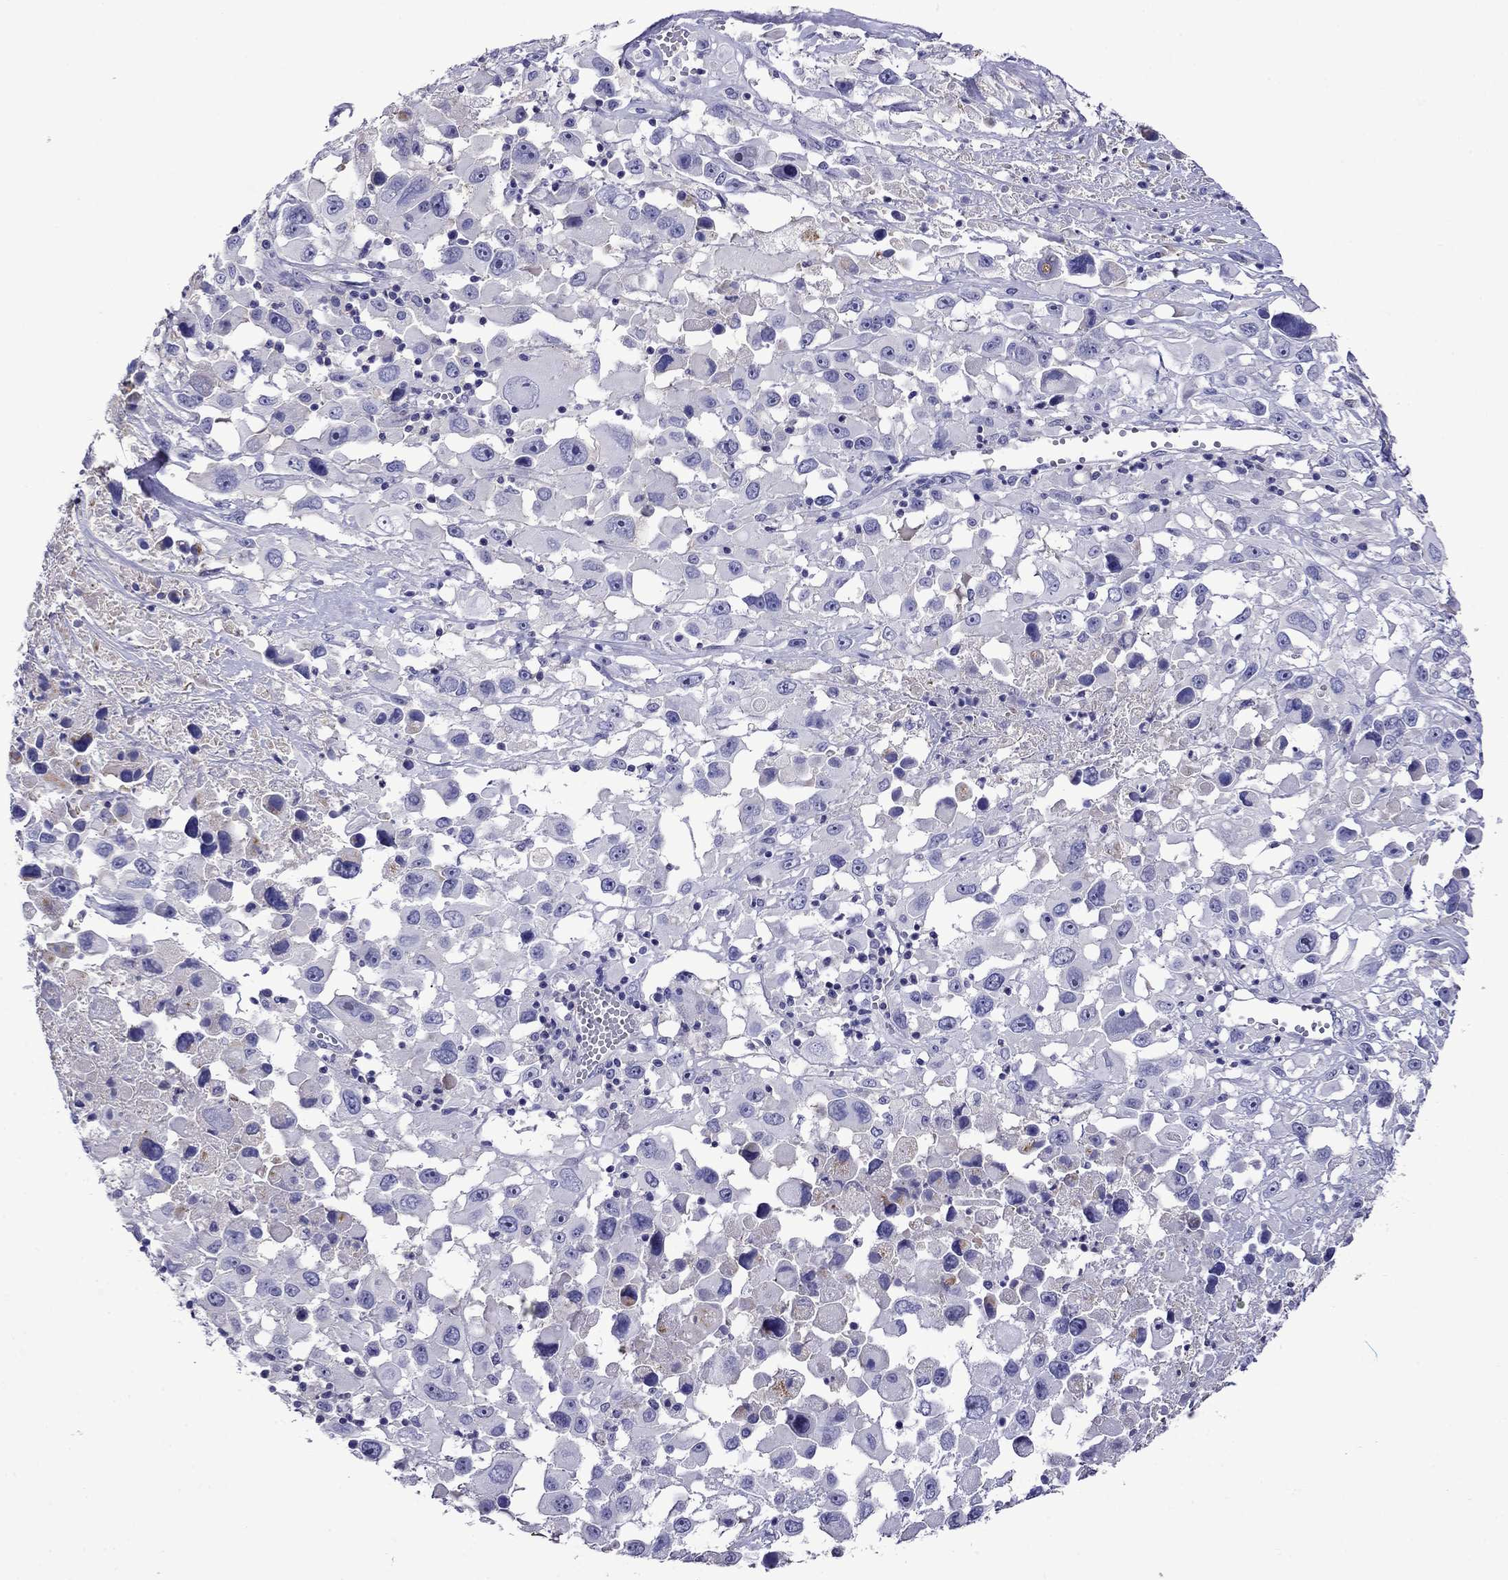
{"staining": {"intensity": "negative", "quantity": "none", "location": "none"}, "tissue": "melanoma", "cell_type": "Tumor cells", "image_type": "cancer", "snomed": [{"axis": "morphology", "description": "Malignant melanoma, Metastatic site"}, {"axis": "topography", "description": "Soft tissue"}], "caption": "This is a image of immunohistochemistry staining of melanoma, which shows no positivity in tumor cells. Nuclei are stained in blue.", "gene": "SCG2", "patient": {"sex": "male", "age": 50}}